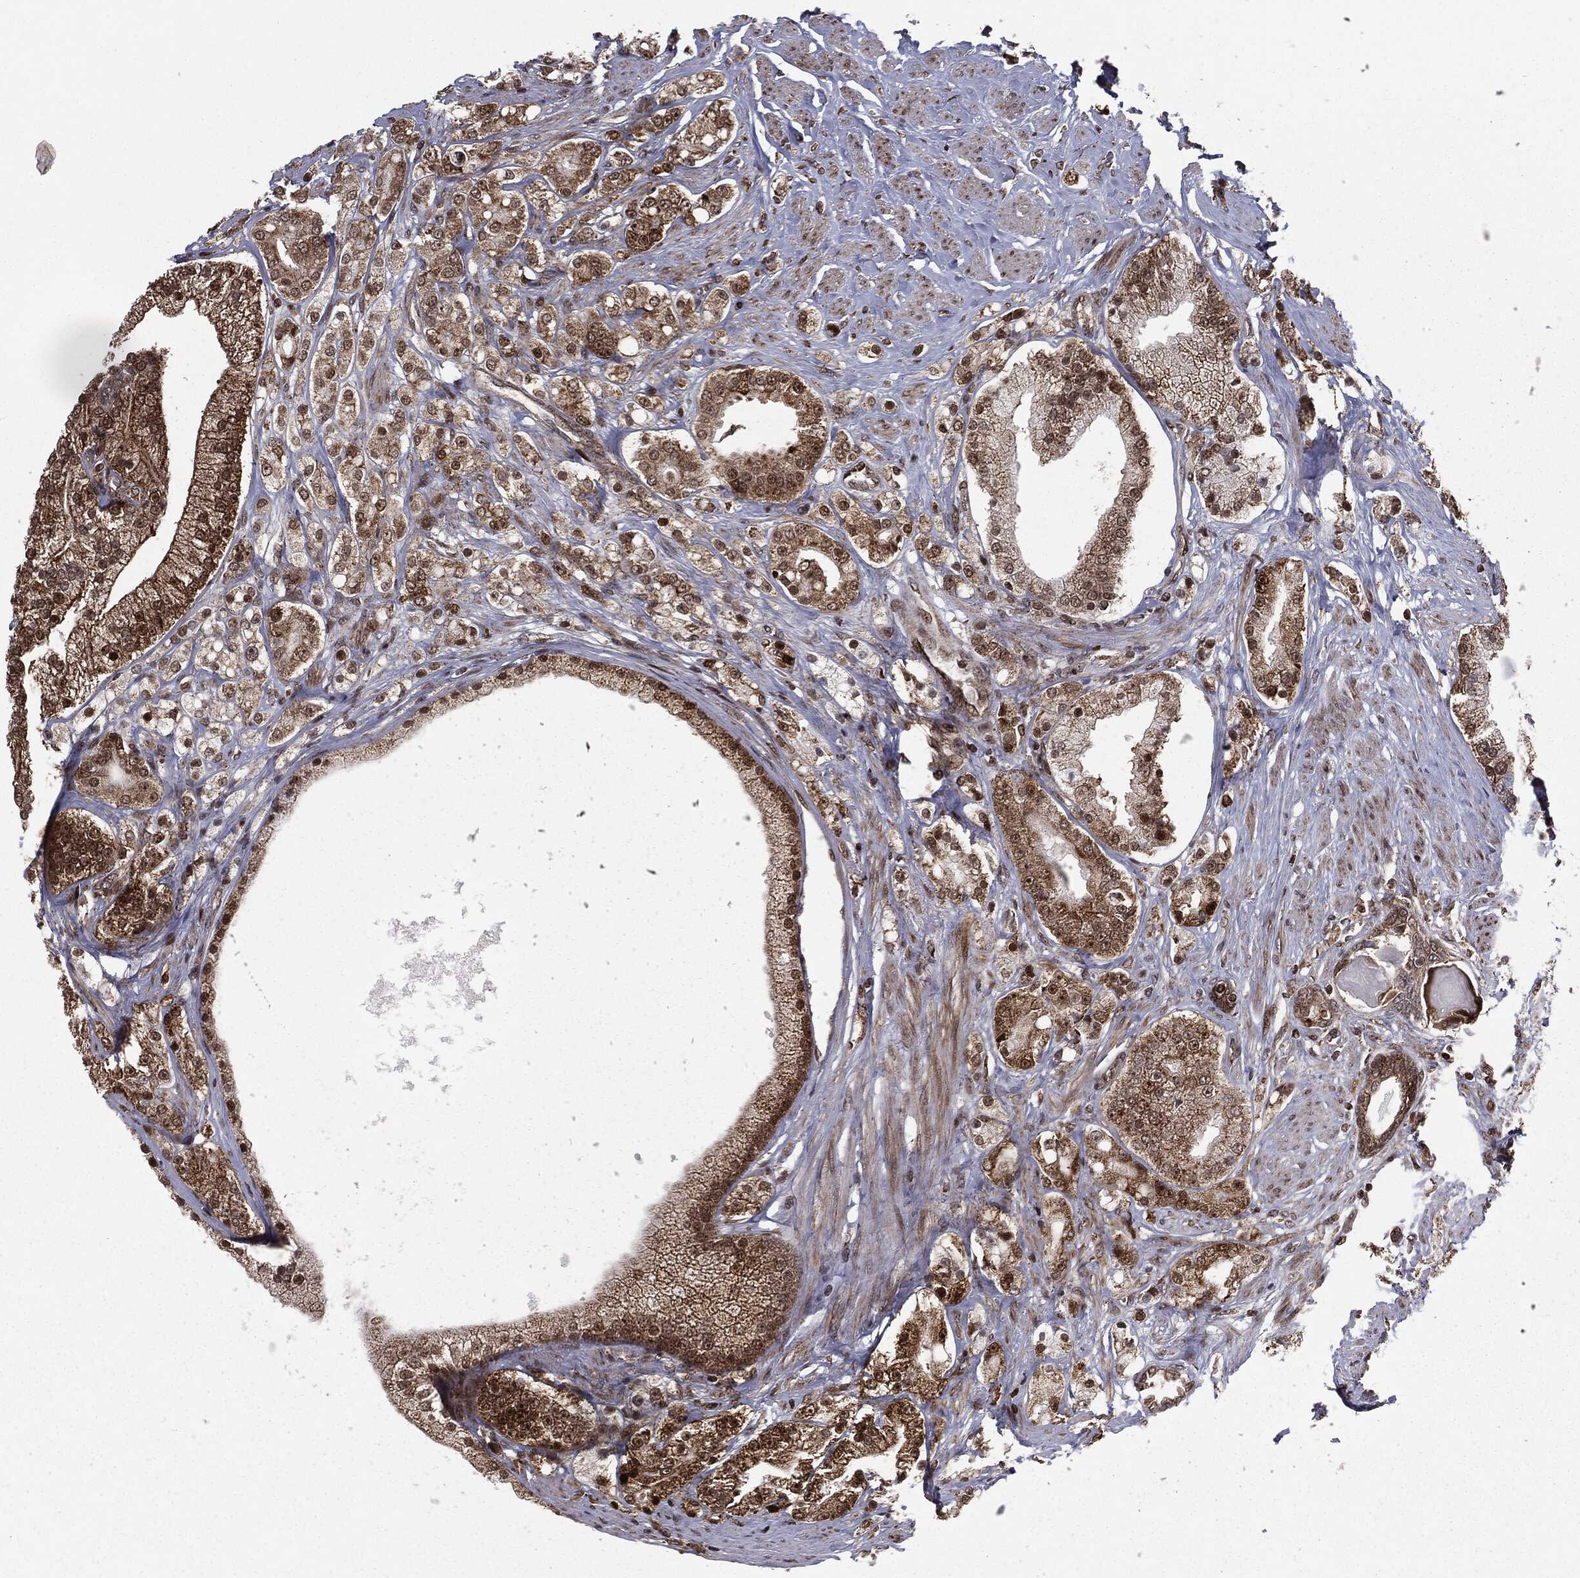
{"staining": {"intensity": "strong", "quantity": ">75%", "location": "cytoplasmic/membranous,nuclear"}, "tissue": "prostate cancer", "cell_type": "Tumor cells", "image_type": "cancer", "snomed": [{"axis": "morphology", "description": "Adenocarcinoma, NOS"}, {"axis": "topography", "description": "Prostate and seminal vesicle, NOS"}, {"axis": "topography", "description": "Prostate"}], "caption": "Tumor cells exhibit high levels of strong cytoplasmic/membranous and nuclear staining in about >75% of cells in prostate cancer.", "gene": "CHCHD2", "patient": {"sex": "male", "age": 67}}